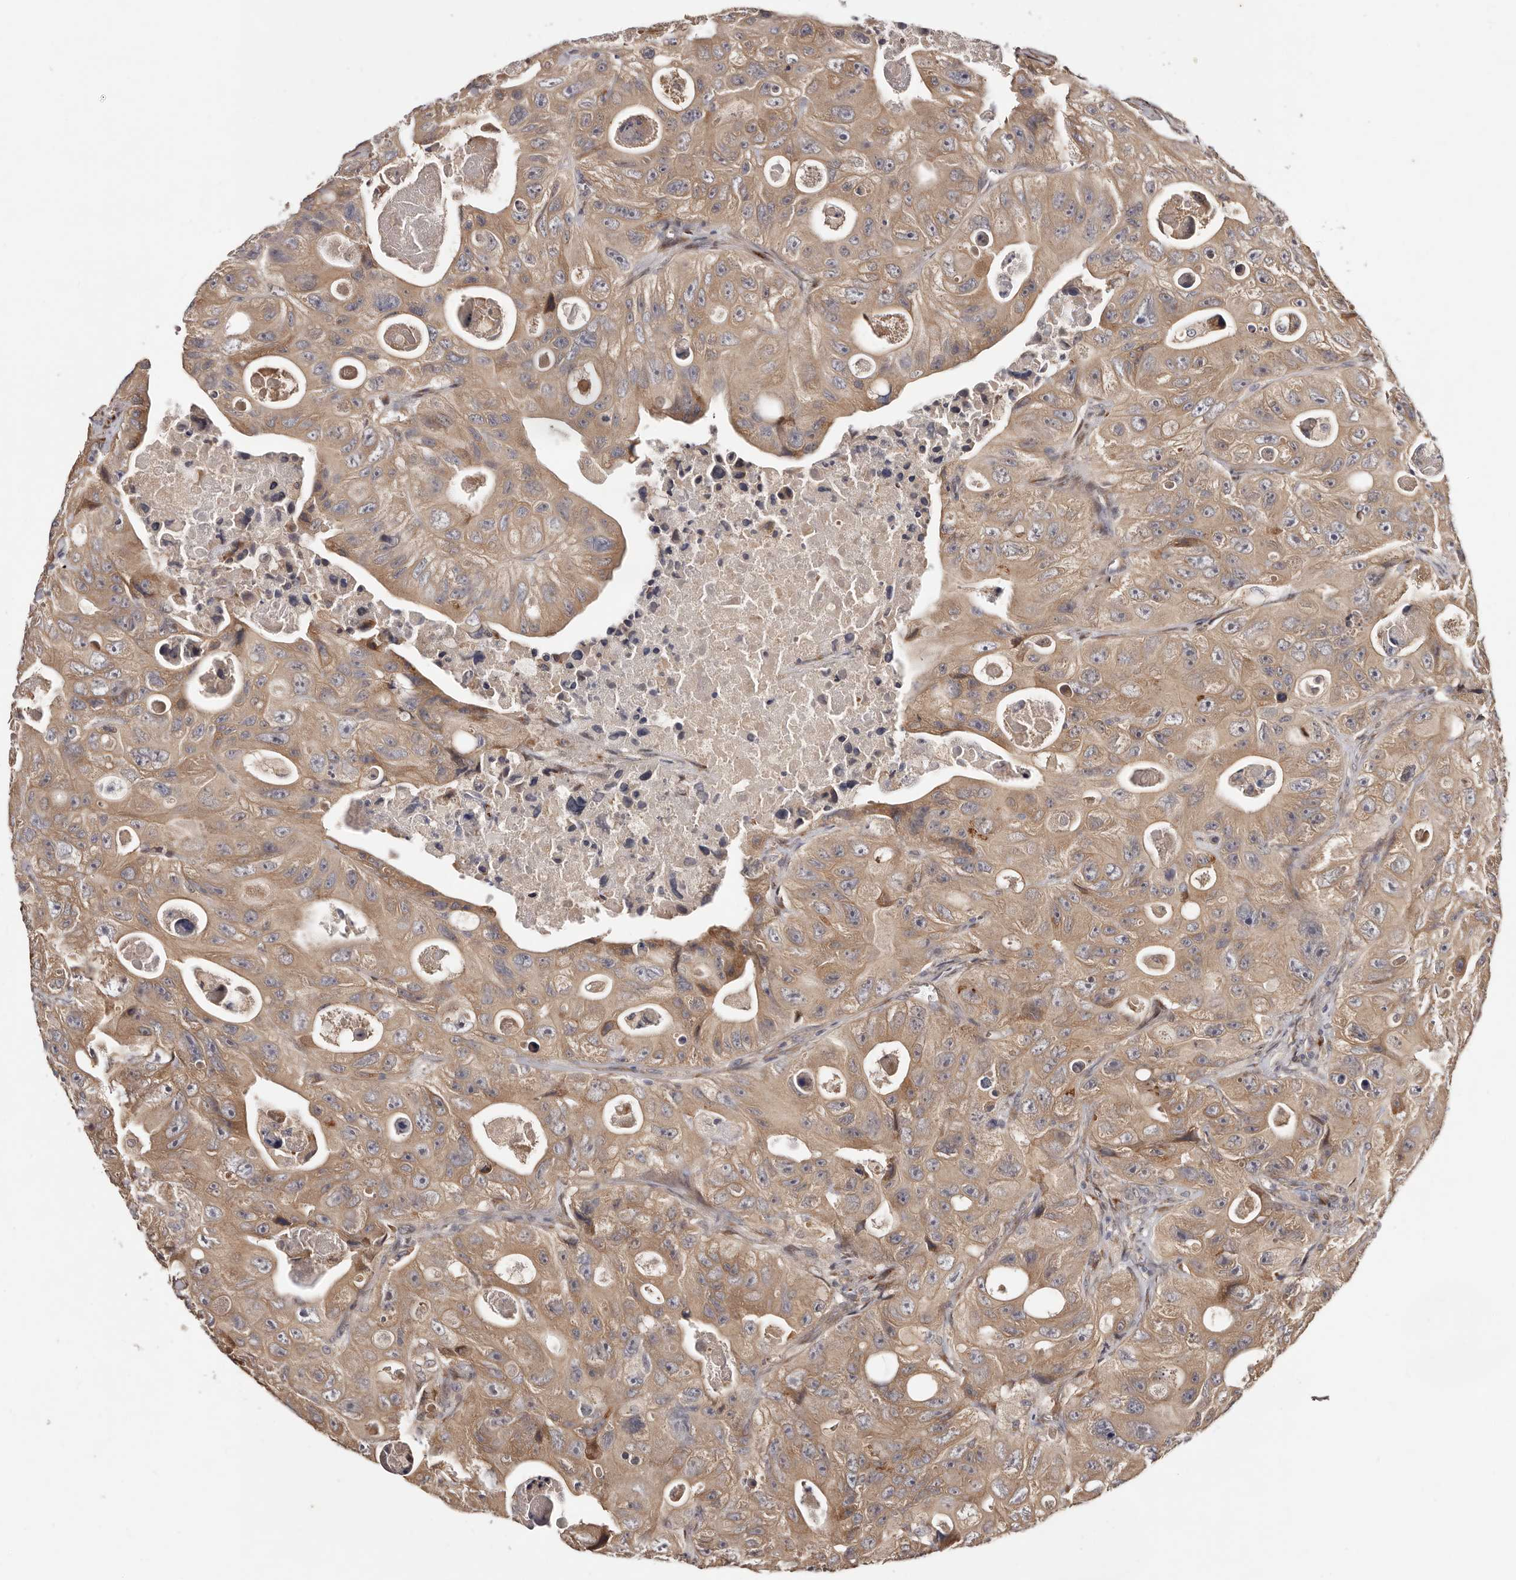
{"staining": {"intensity": "moderate", "quantity": ">75%", "location": "cytoplasmic/membranous"}, "tissue": "colorectal cancer", "cell_type": "Tumor cells", "image_type": "cancer", "snomed": [{"axis": "morphology", "description": "Adenocarcinoma, NOS"}, {"axis": "topography", "description": "Colon"}], "caption": "This is a micrograph of immunohistochemistry staining of adenocarcinoma (colorectal), which shows moderate expression in the cytoplasmic/membranous of tumor cells.", "gene": "DACT2", "patient": {"sex": "female", "age": 46}}